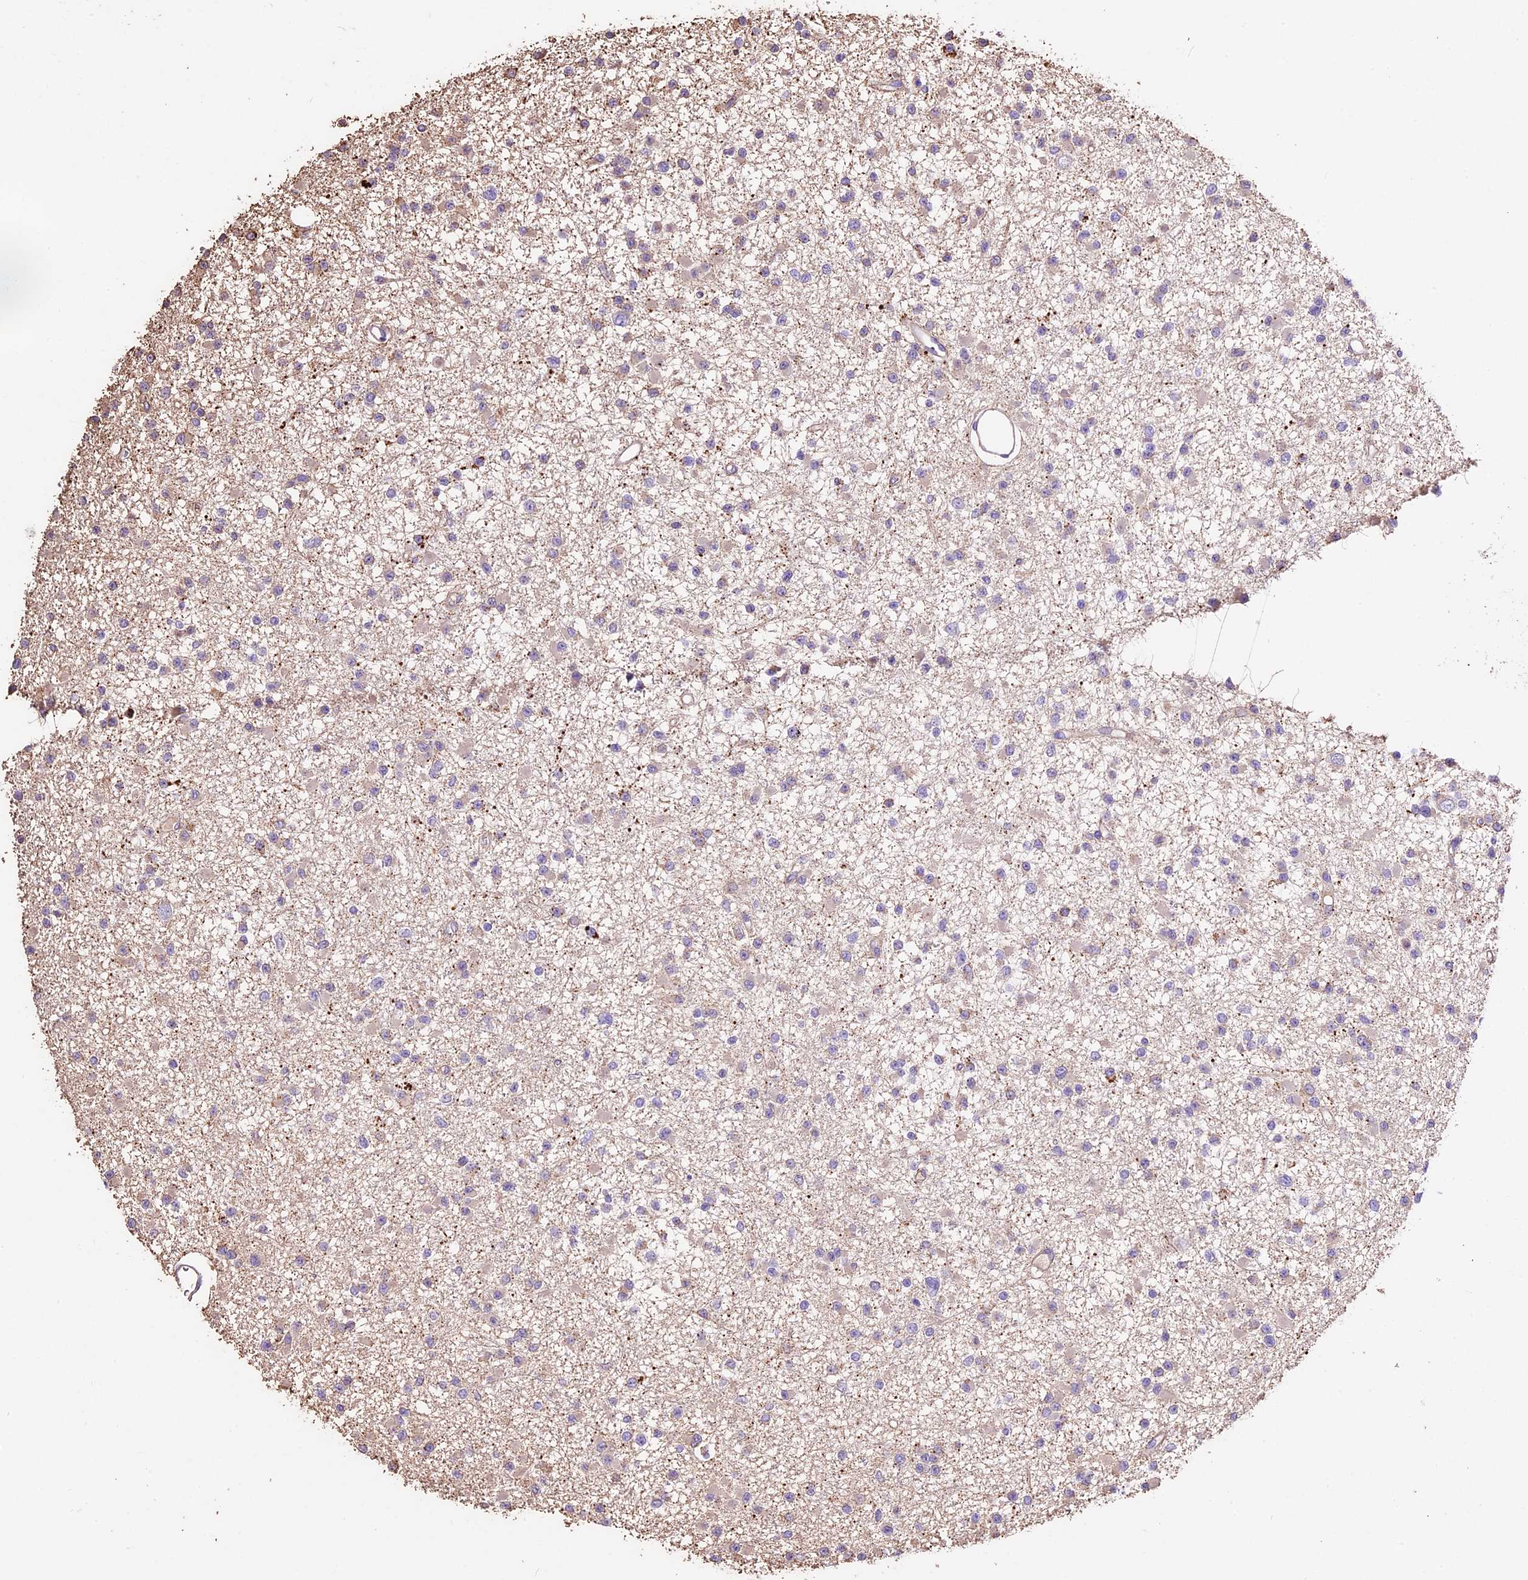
{"staining": {"intensity": "negative", "quantity": "none", "location": "none"}, "tissue": "glioma", "cell_type": "Tumor cells", "image_type": "cancer", "snomed": [{"axis": "morphology", "description": "Glioma, malignant, Low grade"}, {"axis": "topography", "description": "Brain"}], "caption": "Immunohistochemistry of human glioma reveals no positivity in tumor cells.", "gene": "CRLF1", "patient": {"sex": "female", "age": 22}}